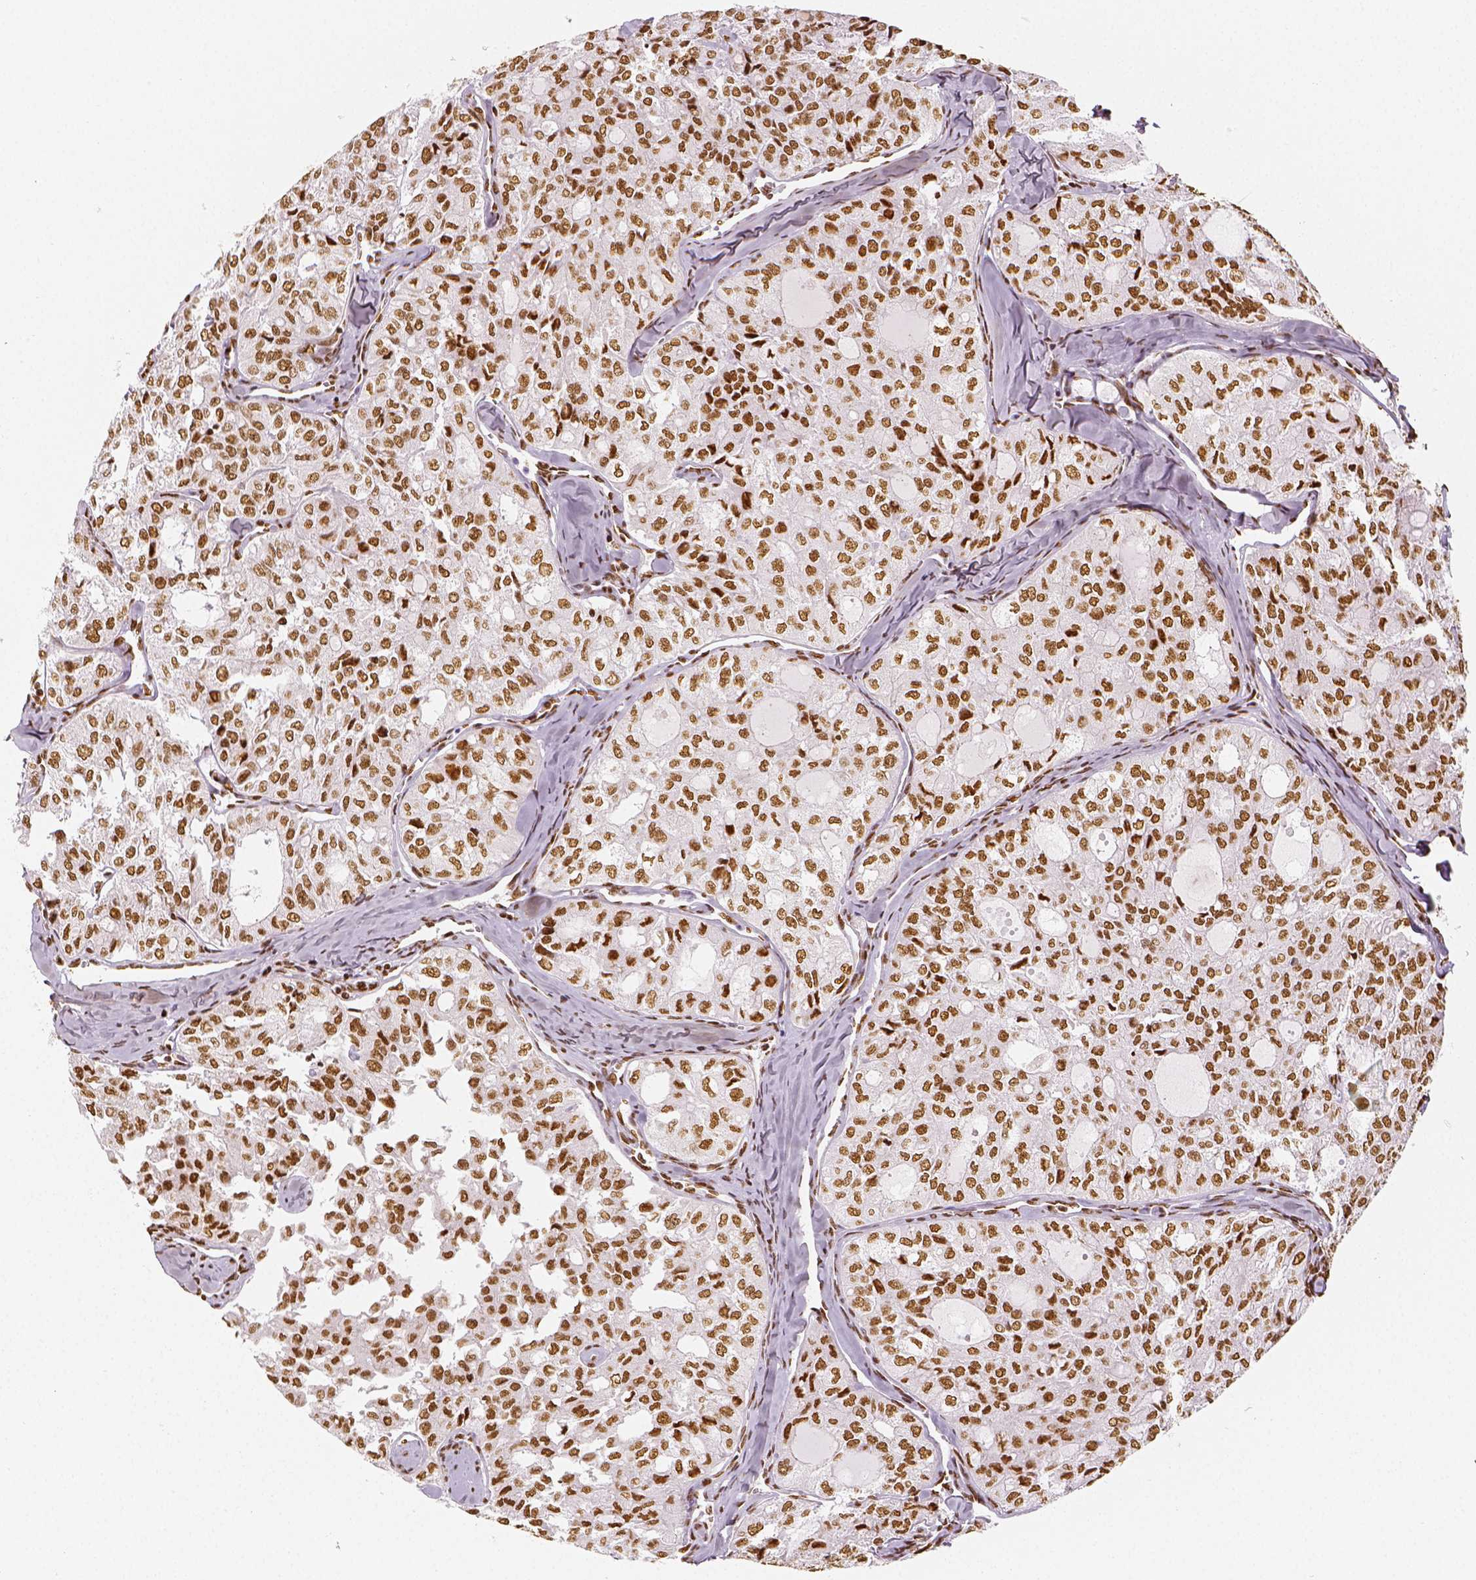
{"staining": {"intensity": "moderate", "quantity": ">75%", "location": "nuclear"}, "tissue": "thyroid cancer", "cell_type": "Tumor cells", "image_type": "cancer", "snomed": [{"axis": "morphology", "description": "Follicular adenoma carcinoma, NOS"}, {"axis": "topography", "description": "Thyroid gland"}], "caption": "Thyroid cancer (follicular adenoma carcinoma) stained with a protein marker displays moderate staining in tumor cells.", "gene": "KDM5B", "patient": {"sex": "male", "age": 75}}